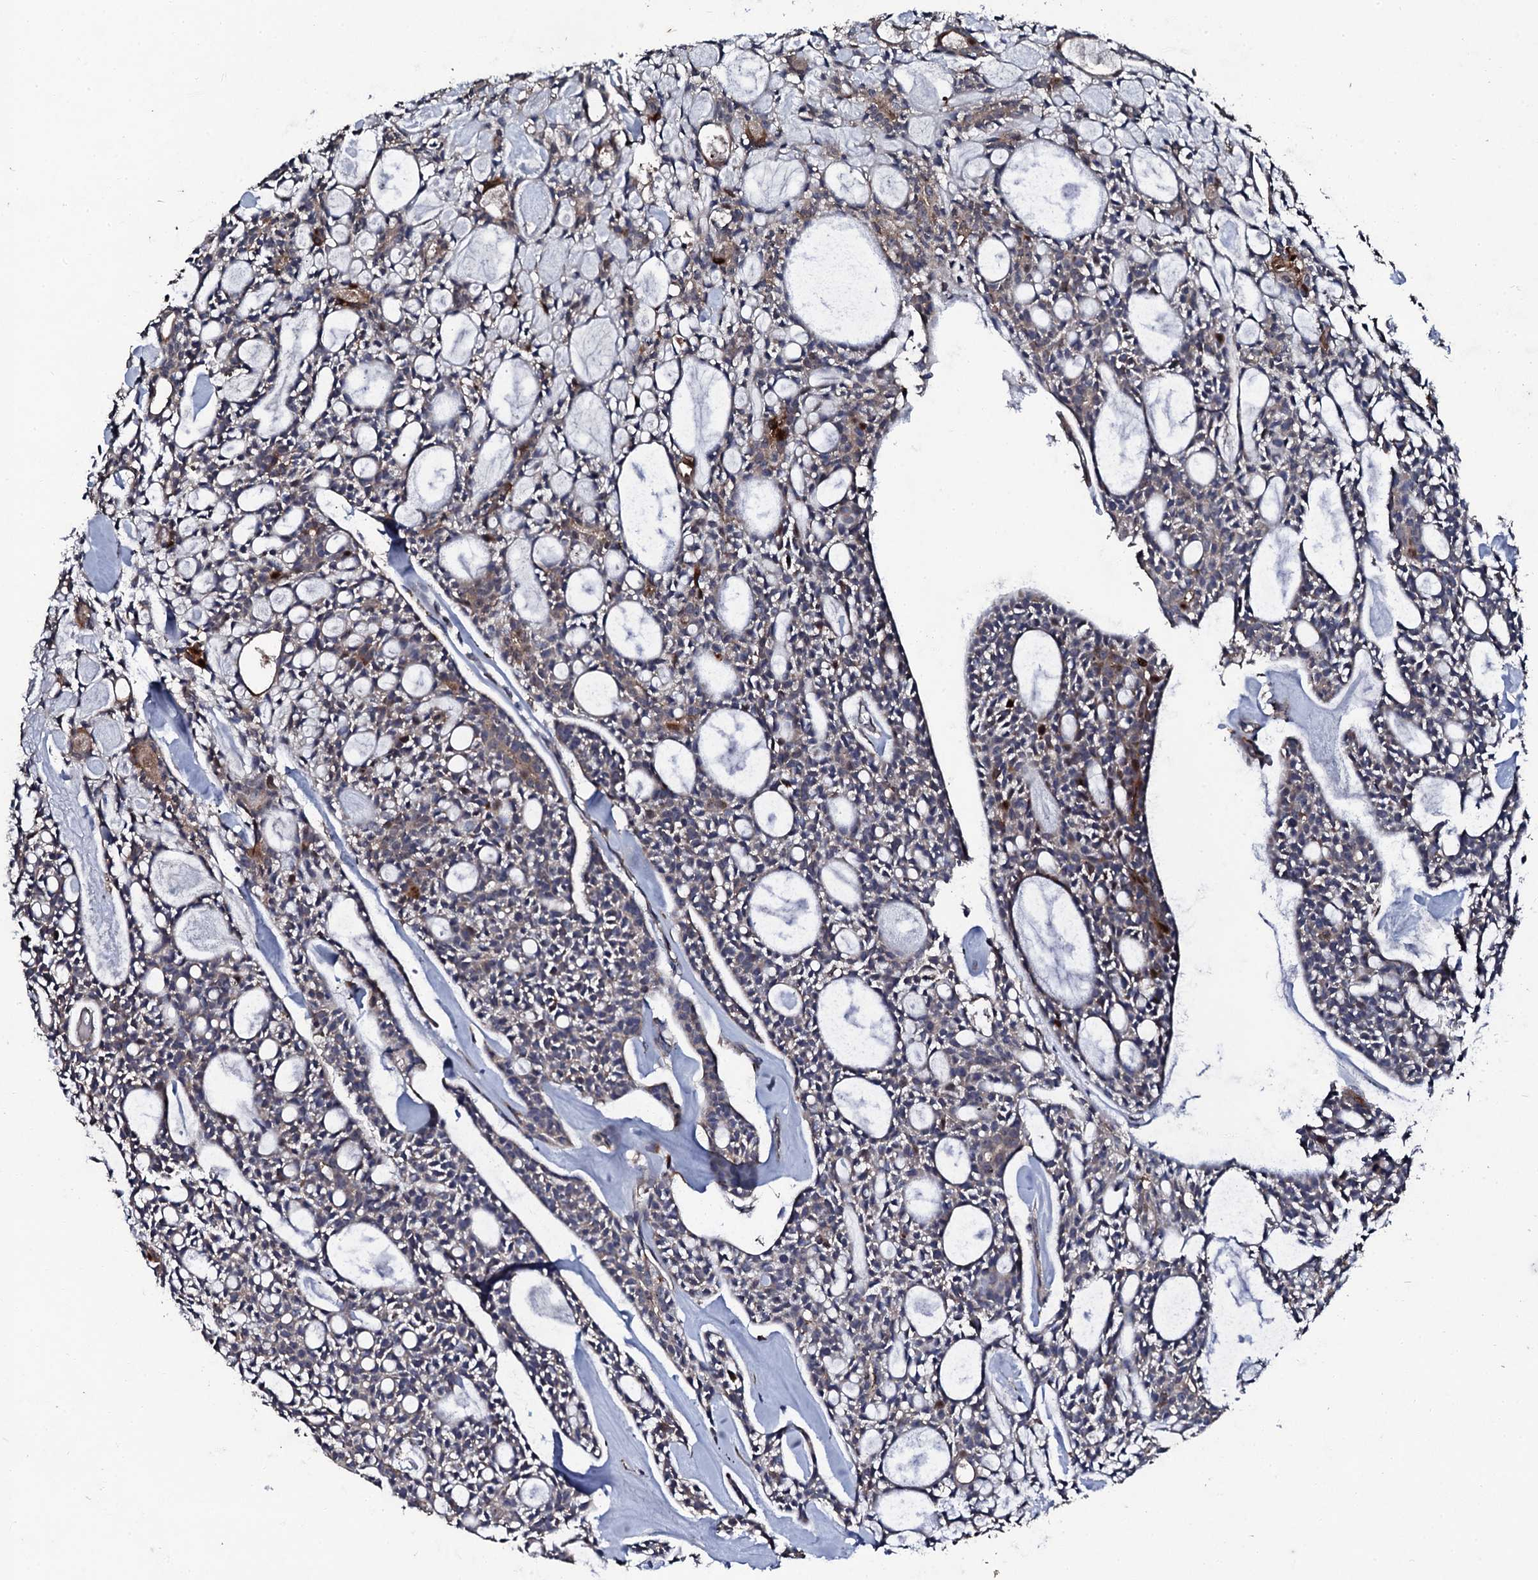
{"staining": {"intensity": "moderate", "quantity": "<25%", "location": "cytoplasmic/membranous"}, "tissue": "head and neck cancer", "cell_type": "Tumor cells", "image_type": "cancer", "snomed": [{"axis": "morphology", "description": "Adenocarcinoma, NOS"}, {"axis": "topography", "description": "Salivary gland"}, {"axis": "topography", "description": "Head-Neck"}], "caption": "Tumor cells show low levels of moderate cytoplasmic/membranous expression in approximately <25% of cells in head and neck adenocarcinoma.", "gene": "LRRC28", "patient": {"sex": "male", "age": 55}}